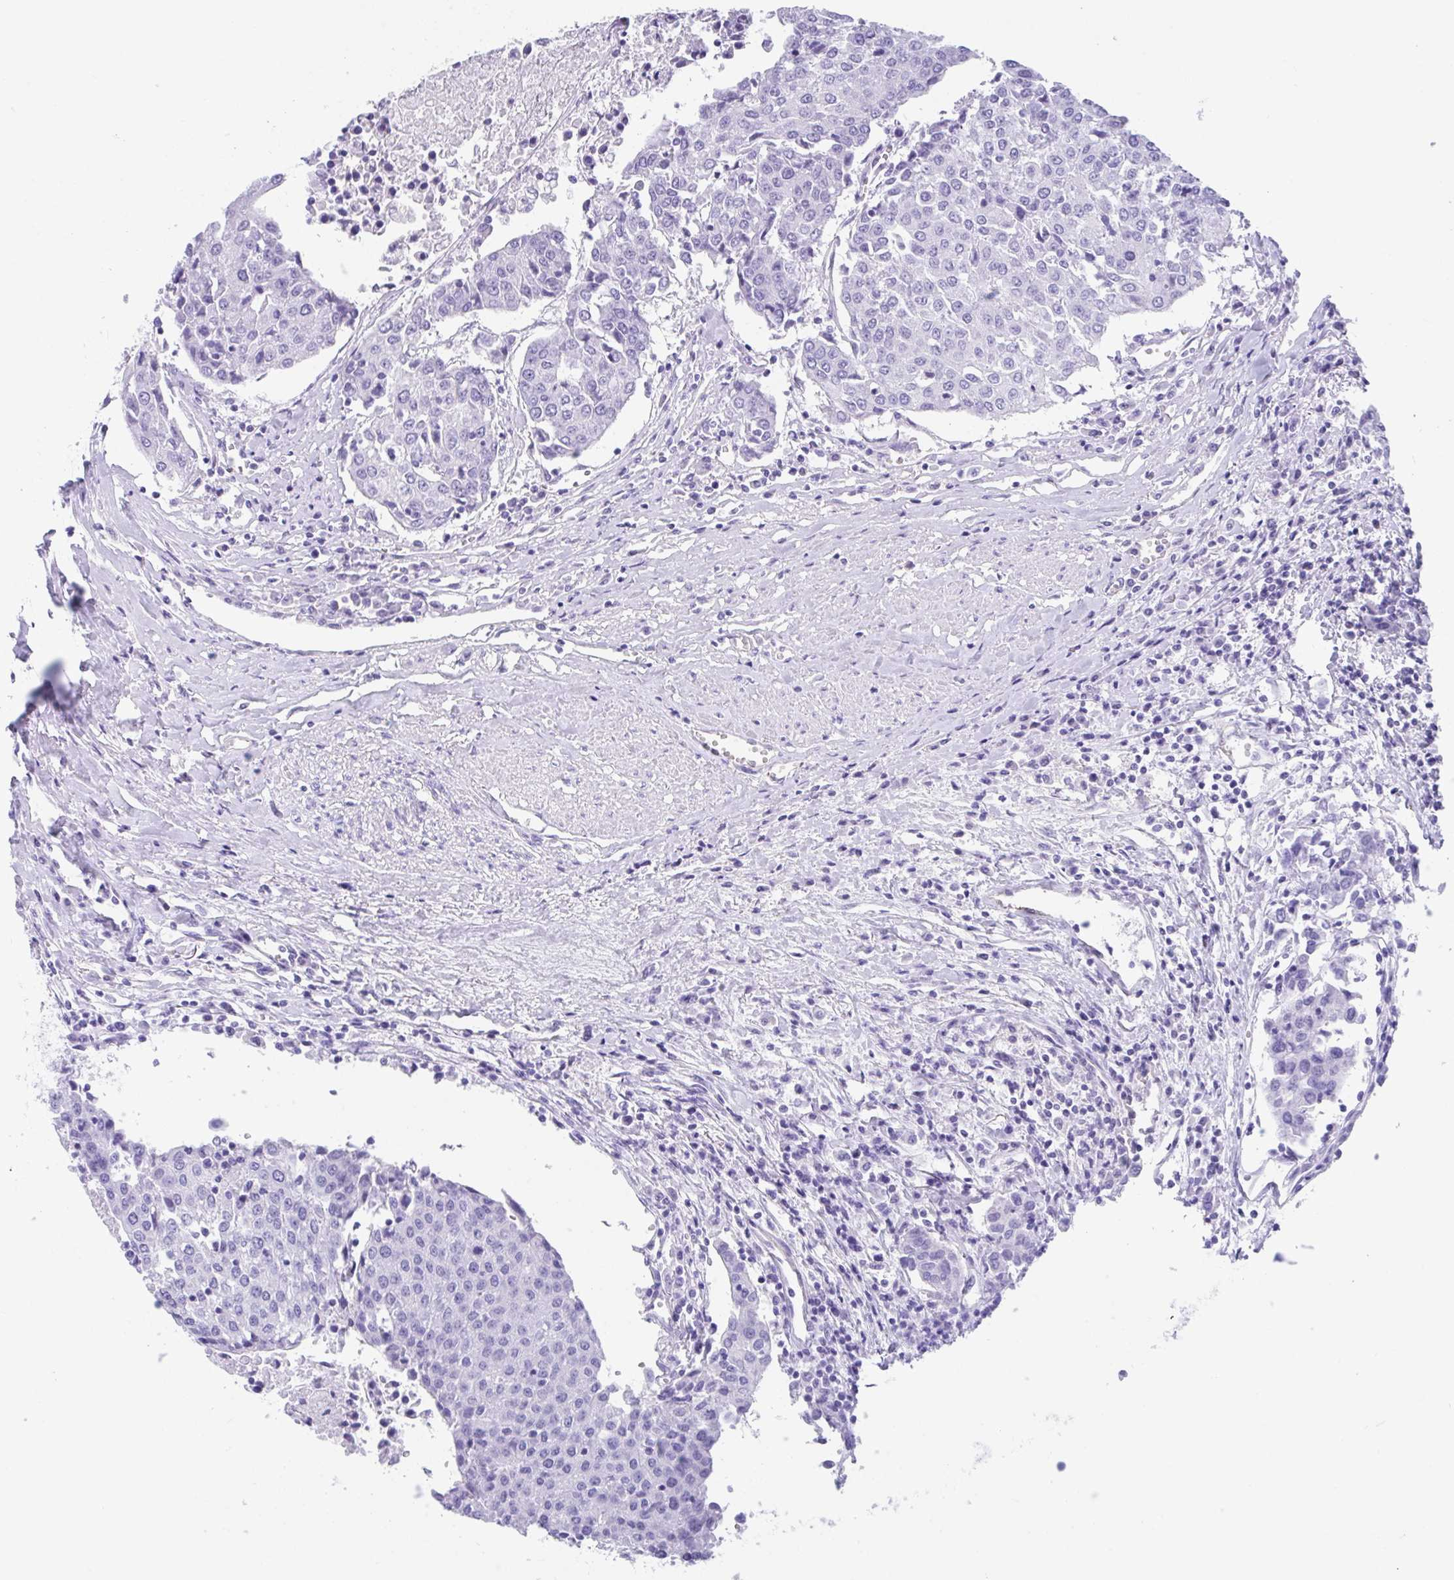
{"staining": {"intensity": "negative", "quantity": "none", "location": "none"}, "tissue": "urothelial cancer", "cell_type": "Tumor cells", "image_type": "cancer", "snomed": [{"axis": "morphology", "description": "Urothelial carcinoma, High grade"}, {"axis": "topography", "description": "Urinary bladder"}], "caption": "High-grade urothelial carcinoma stained for a protein using immunohistochemistry exhibits no expression tumor cells.", "gene": "FAM107A", "patient": {"sex": "female", "age": 85}}